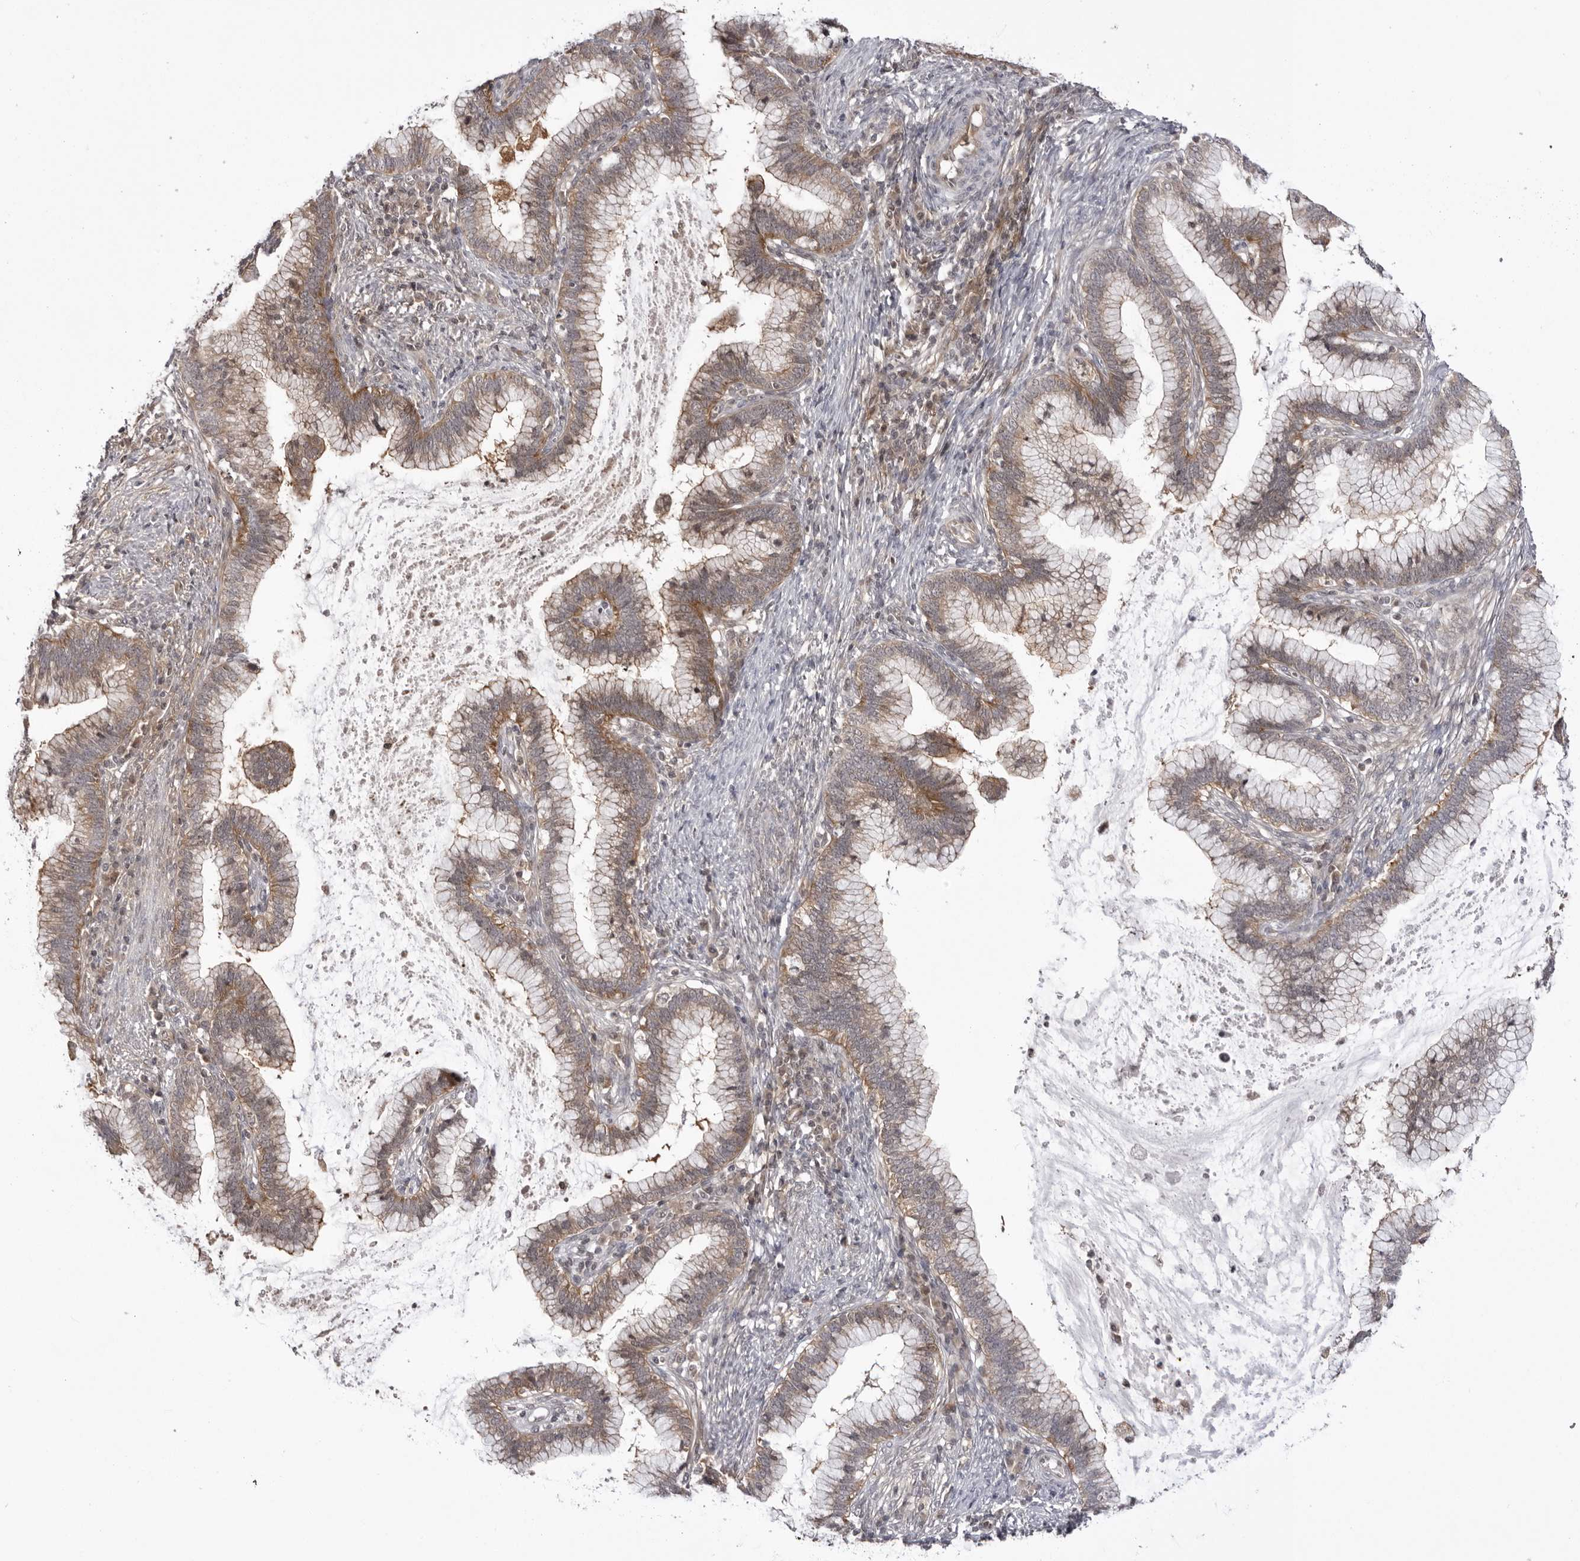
{"staining": {"intensity": "weak", "quantity": "25%-75%", "location": "cytoplasmic/membranous"}, "tissue": "cervical cancer", "cell_type": "Tumor cells", "image_type": "cancer", "snomed": [{"axis": "morphology", "description": "Adenocarcinoma, NOS"}, {"axis": "topography", "description": "Cervix"}], "caption": "Human cervical cancer stained for a protein (brown) shows weak cytoplasmic/membranous positive staining in about 25%-75% of tumor cells.", "gene": "USP43", "patient": {"sex": "female", "age": 36}}